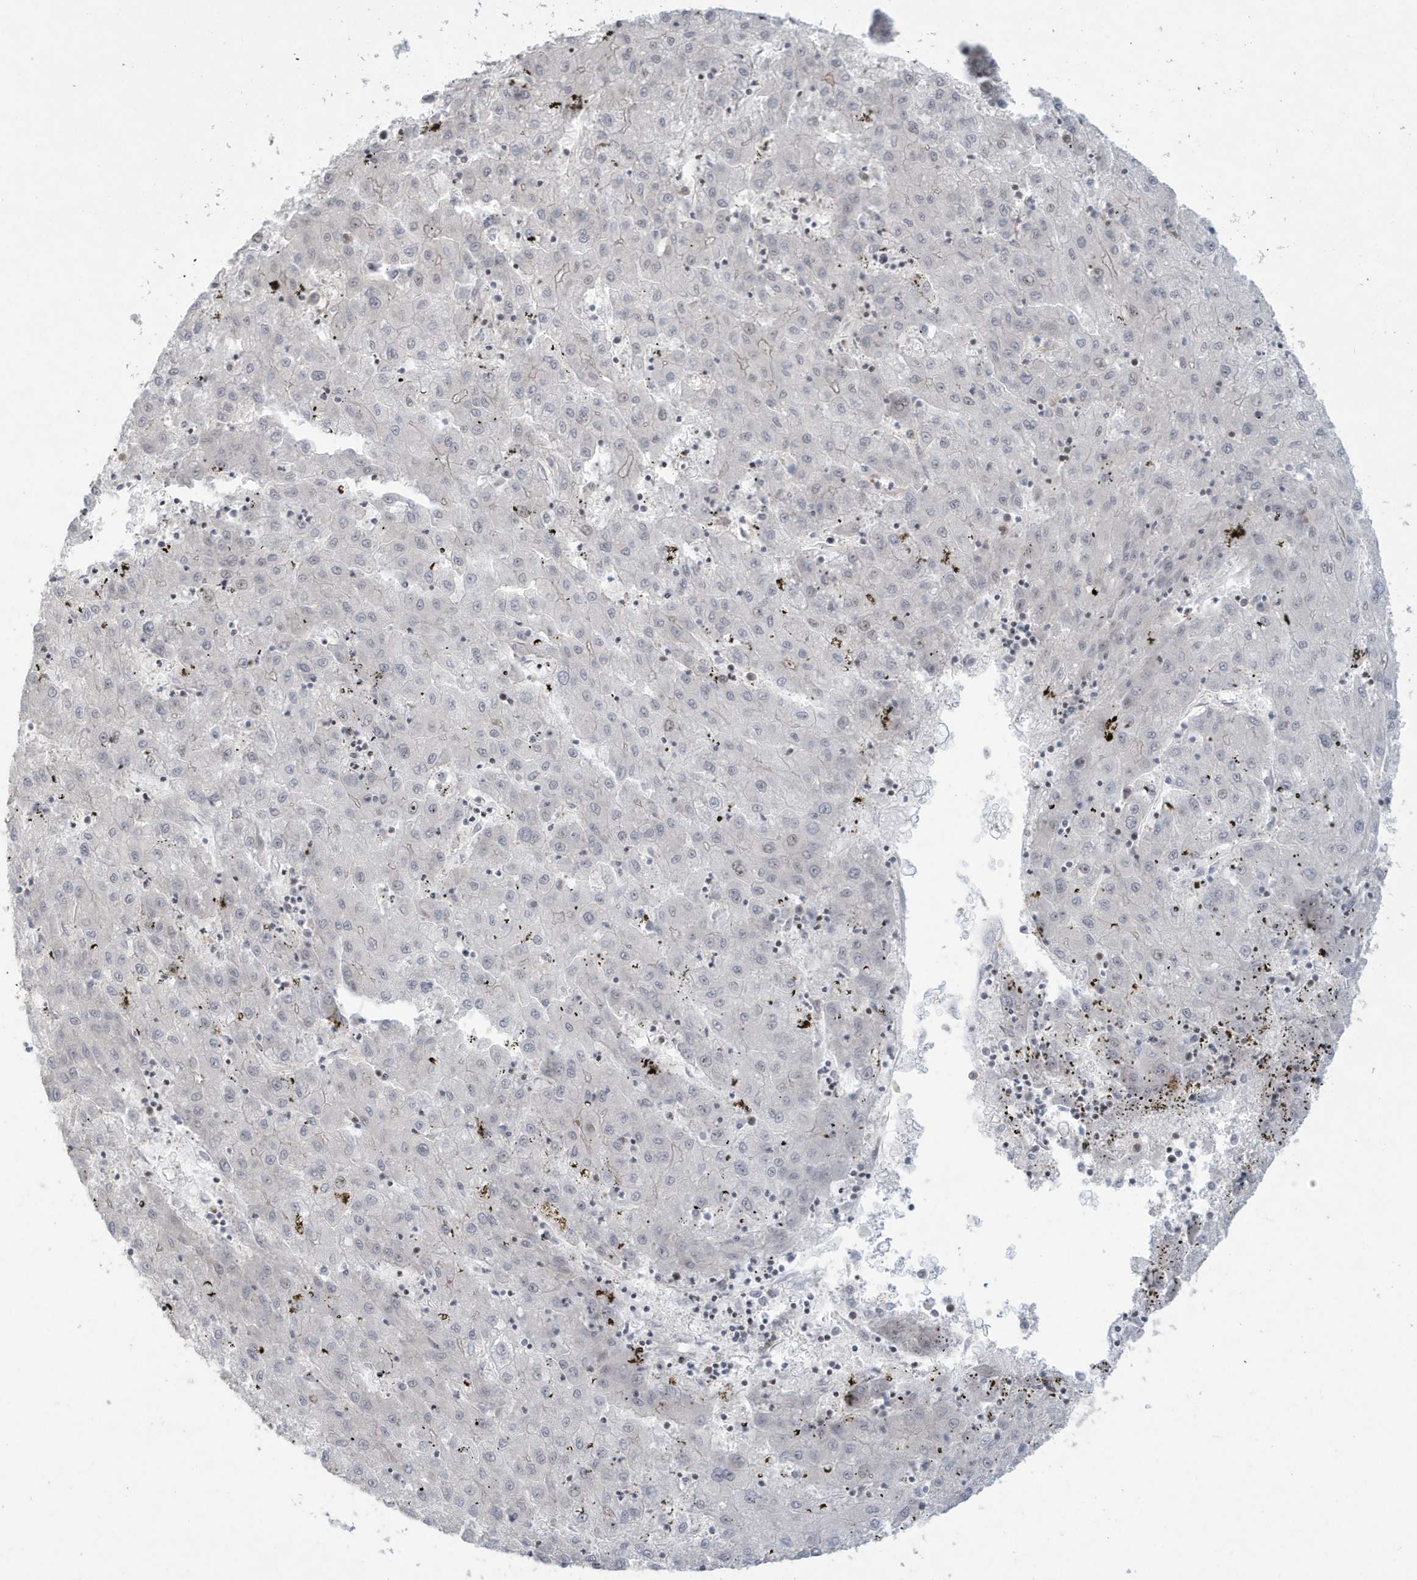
{"staining": {"intensity": "negative", "quantity": "none", "location": "none"}, "tissue": "liver cancer", "cell_type": "Tumor cells", "image_type": "cancer", "snomed": [{"axis": "morphology", "description": "Carcinoma, Hepatocellular, NOS"}, {"axis": "topography", "description": "Liver"}], "caption": "Human liver cancer (hepatocellular carcinoma) stained for a protein using immunohistochemistry (IHC) demonstrates no positivity in tumor cells.", "gene": "C1orf52", "patient": {"sex": "male", "age": 72}}